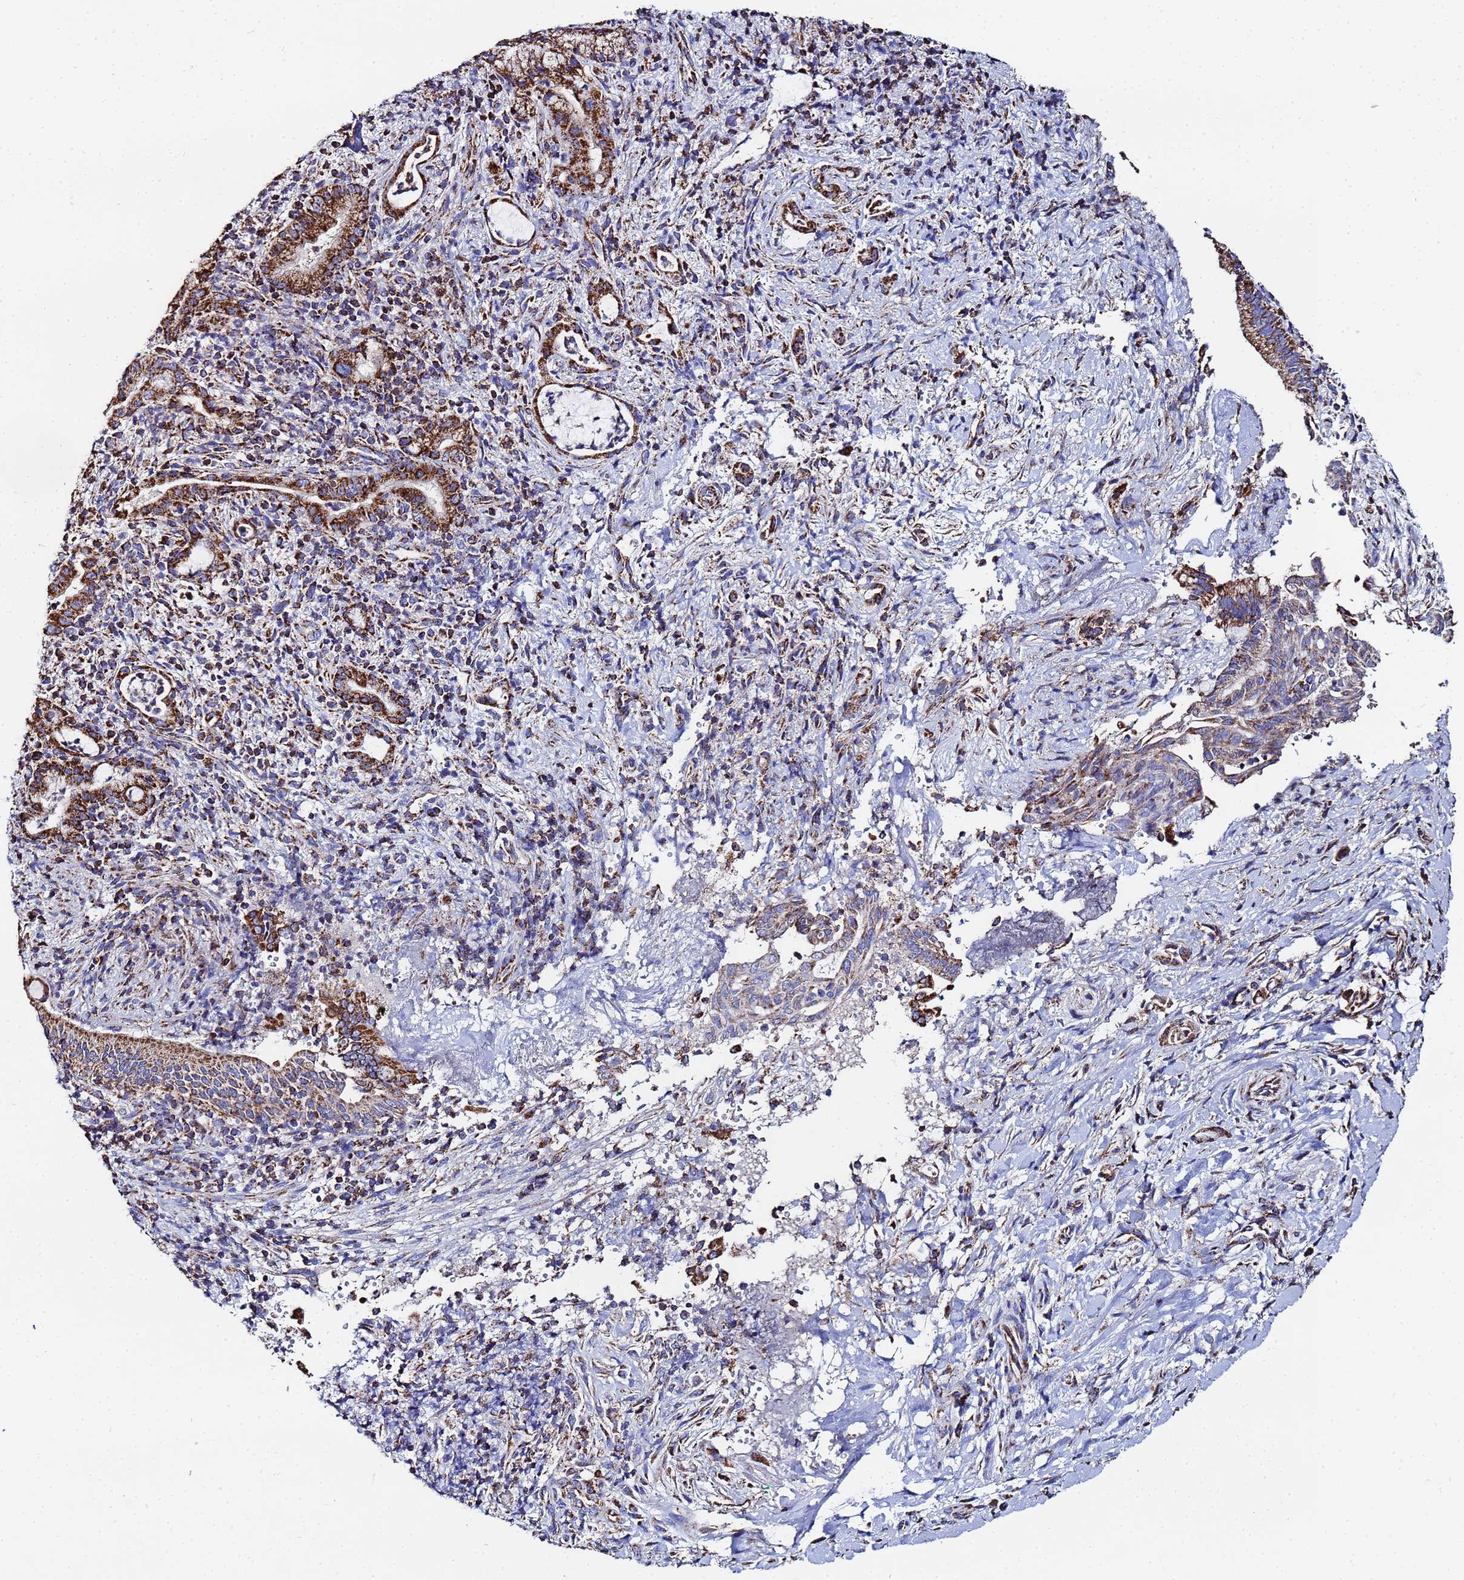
{"staining": {"intensity": "strong", "quantity": ">75%", "location": "cytoplasmic/membranous"}, "tissue": "pancreatic cancer", "cell_type": "Tumor cells", "image_type": "cancer", "snomed": [{"axis": "morphology", "description": "Normal tissue, NOS"}, {"axis": "morphology", "description": "Adenocarcinoma, NOS"}, {"axis": "topography", "description": "Pancreas"}], "caption": "A histopathology image showing strong cytoplasmic/membranous expression in about >75% of tumor cells in pancreatic cancer (adenocarcinoma), as visualized by brown immunohistochemical staining.", "gene": "GLUD1", "patient": {"sex": "female", "age": 55}}